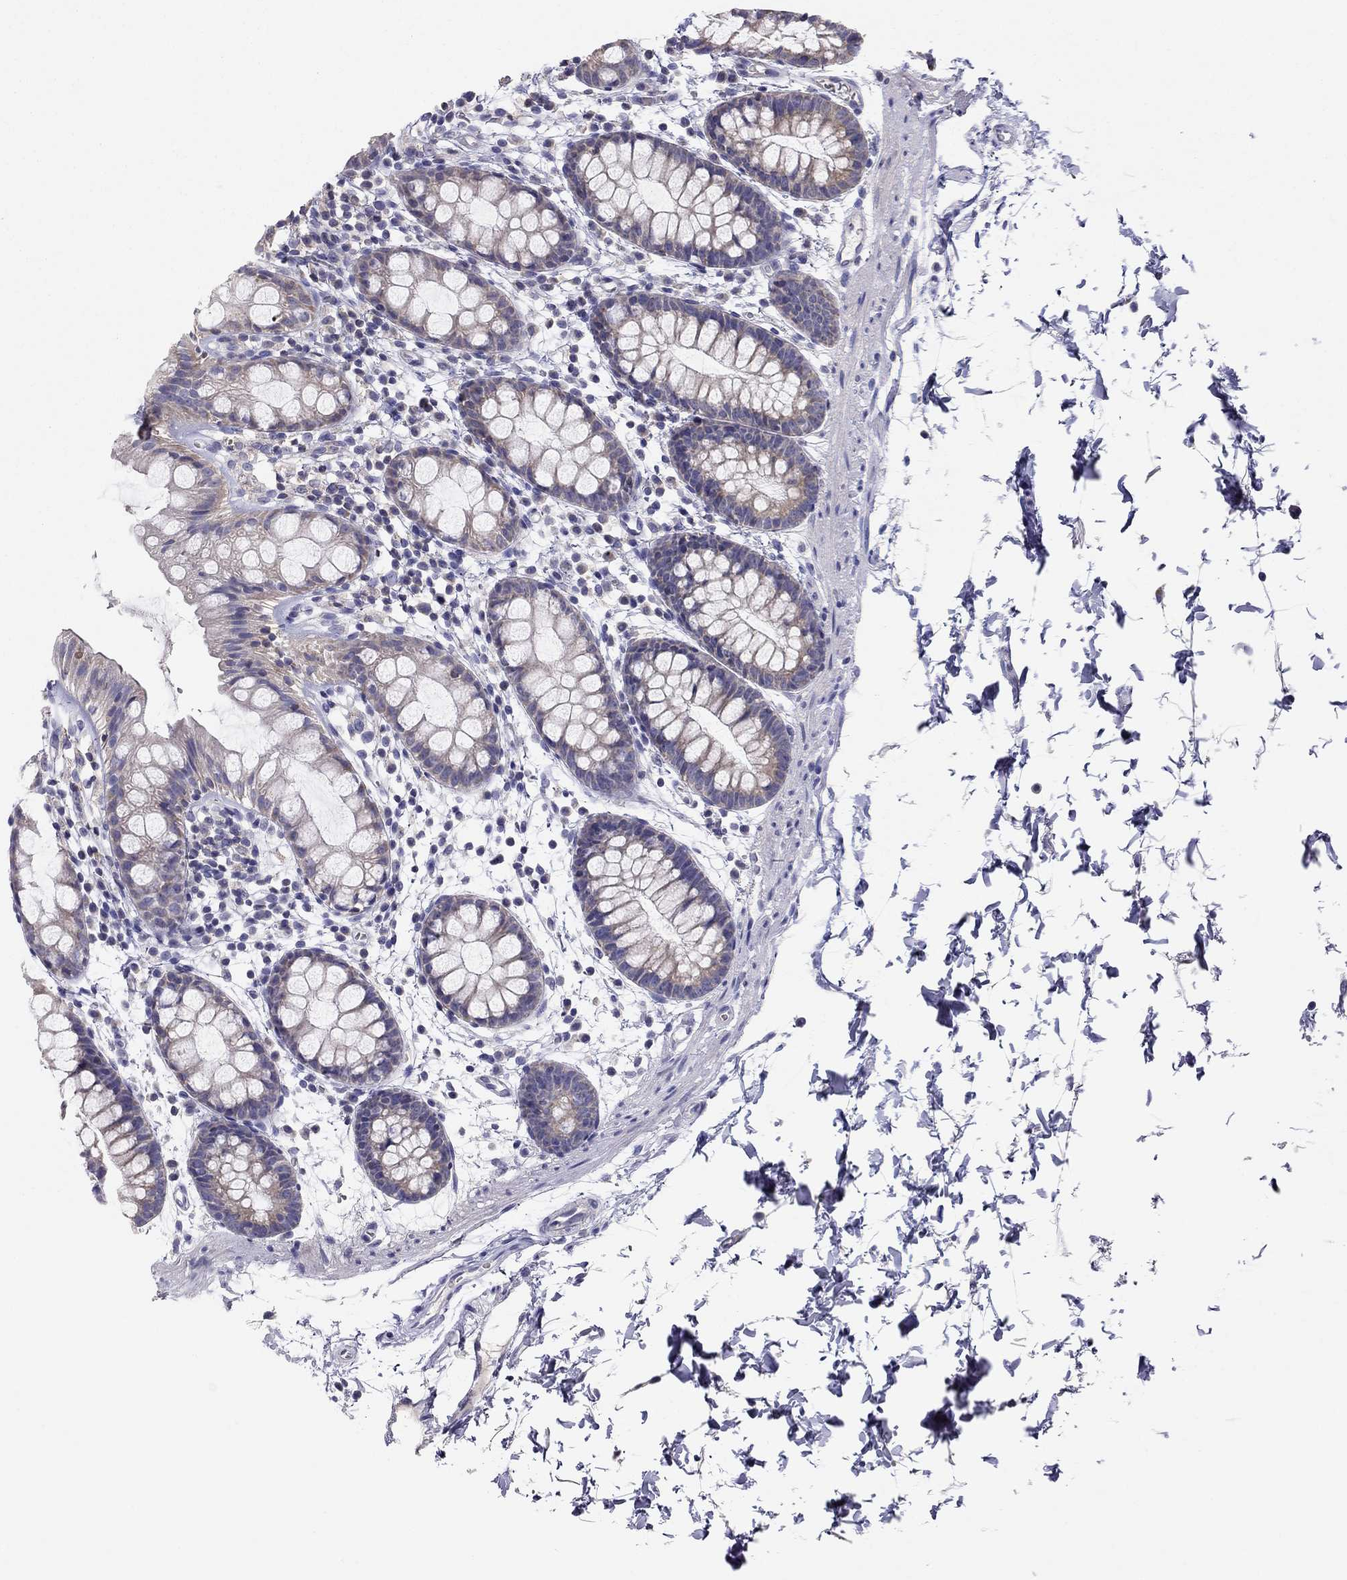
{"staining": {"intensity": "negative", "quantity": "none", "location": "none"}, "tissue": "rectum", "cell_type": "Glandular cells", "image_type": "normal", "snomed": [{"axis": "morphology", "description": "Normal tissue, NOS"}, {"axis": "topography", "description": "Rectum"}], "caption": "High magnification brightfield microscopy of benign rectum stained with DAB (brown) and counterstained with hematoxylin (blue): glandular cells show no significant expression. Brightfield microscopy of IHC stained with DAB (brown) and hematoxylin (blue), captured at high magnification.", "gene": "CITED1", "patient": {"sex": "male", "age": 57}}